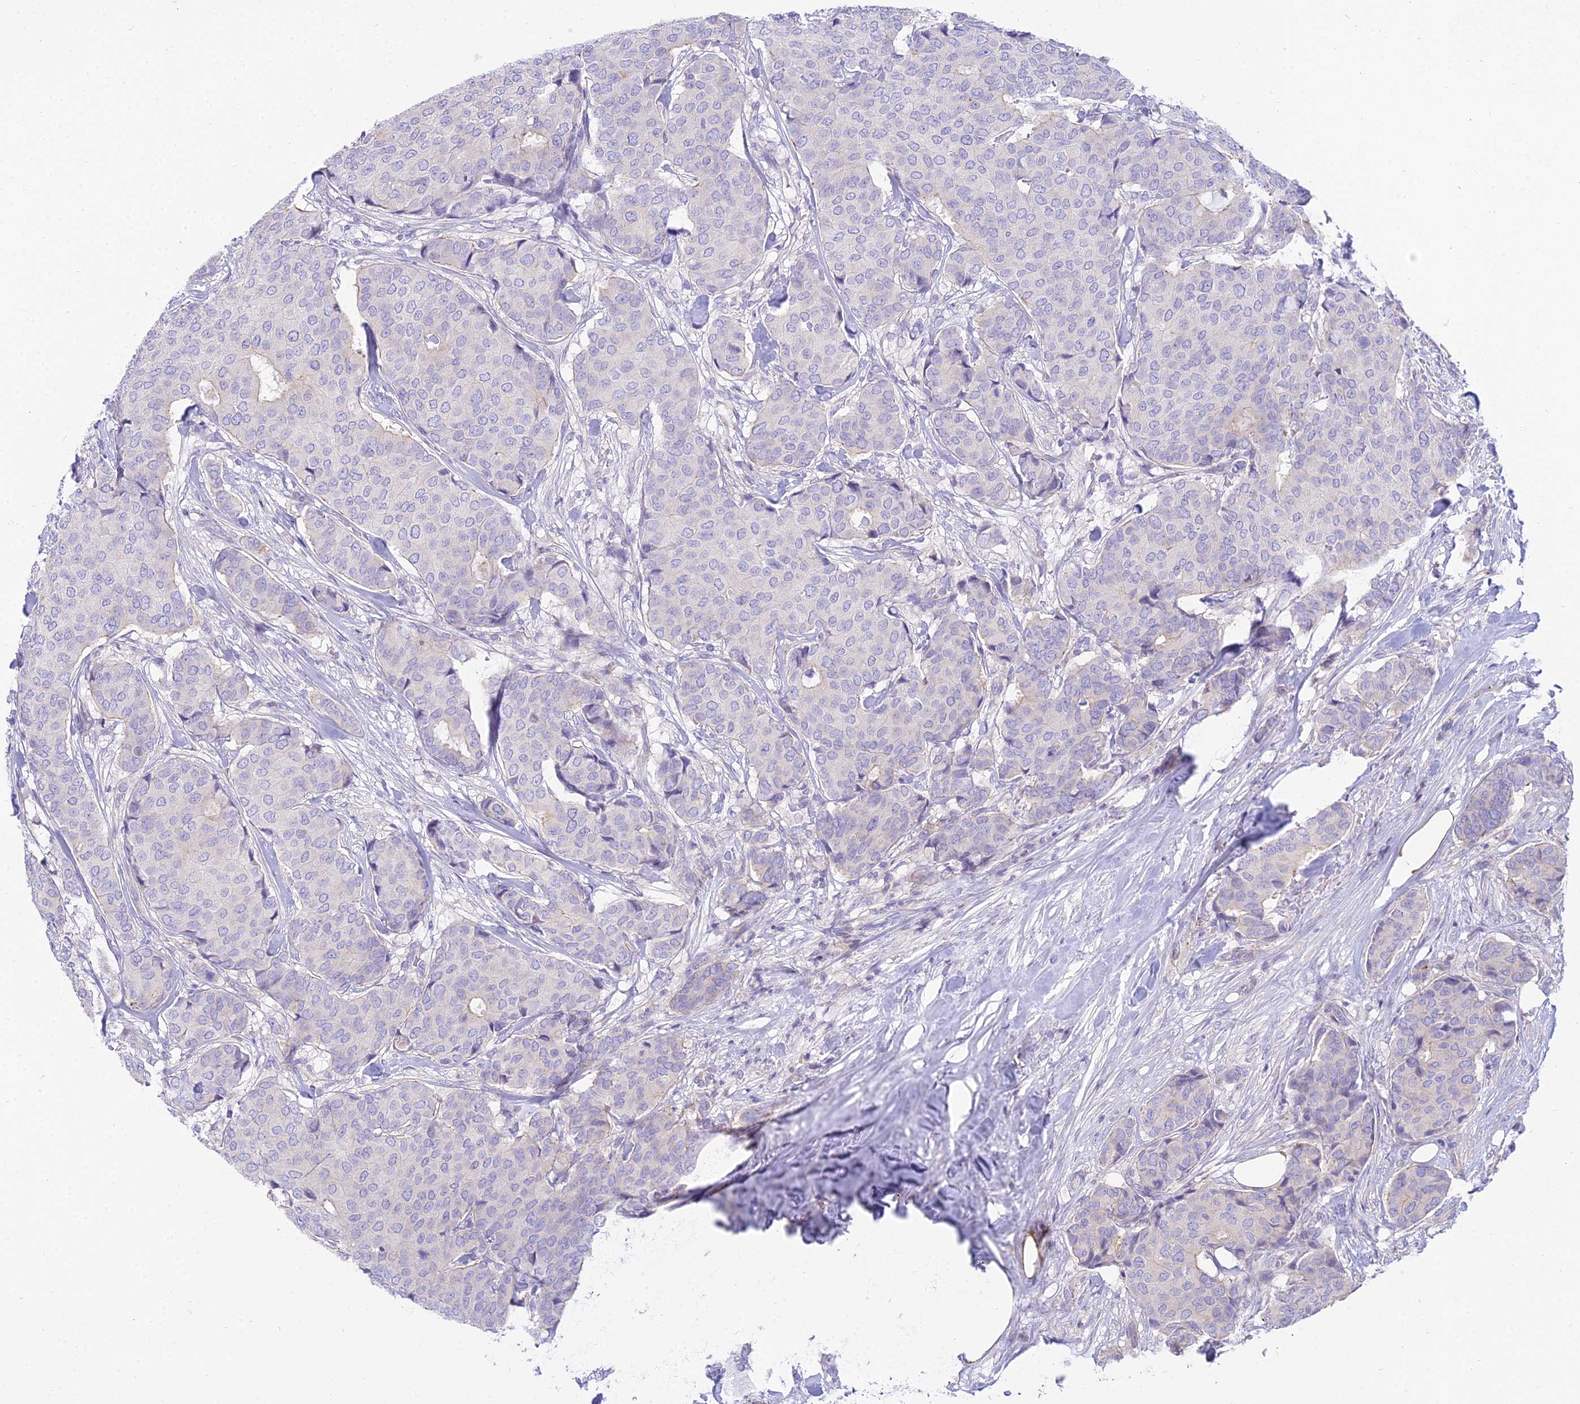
{"staining": {"intensity": "negative", "quantity": "none", "location": "none"}, "tissue": "breast cancer", "cell_type": "Tumor cells", "image_type": "cancer", "snomed": [{"axis": "morphology", "description": "Duct carcinoma"}, {"axis": "topography", "description": "Breast"}], "caption": "IHC histopathology image of breast cancer stained for a protein (brown), which displays no staining in tumor cells.", "gene": "SMIM24", "patient": {"sex": "female", "age": 75}}